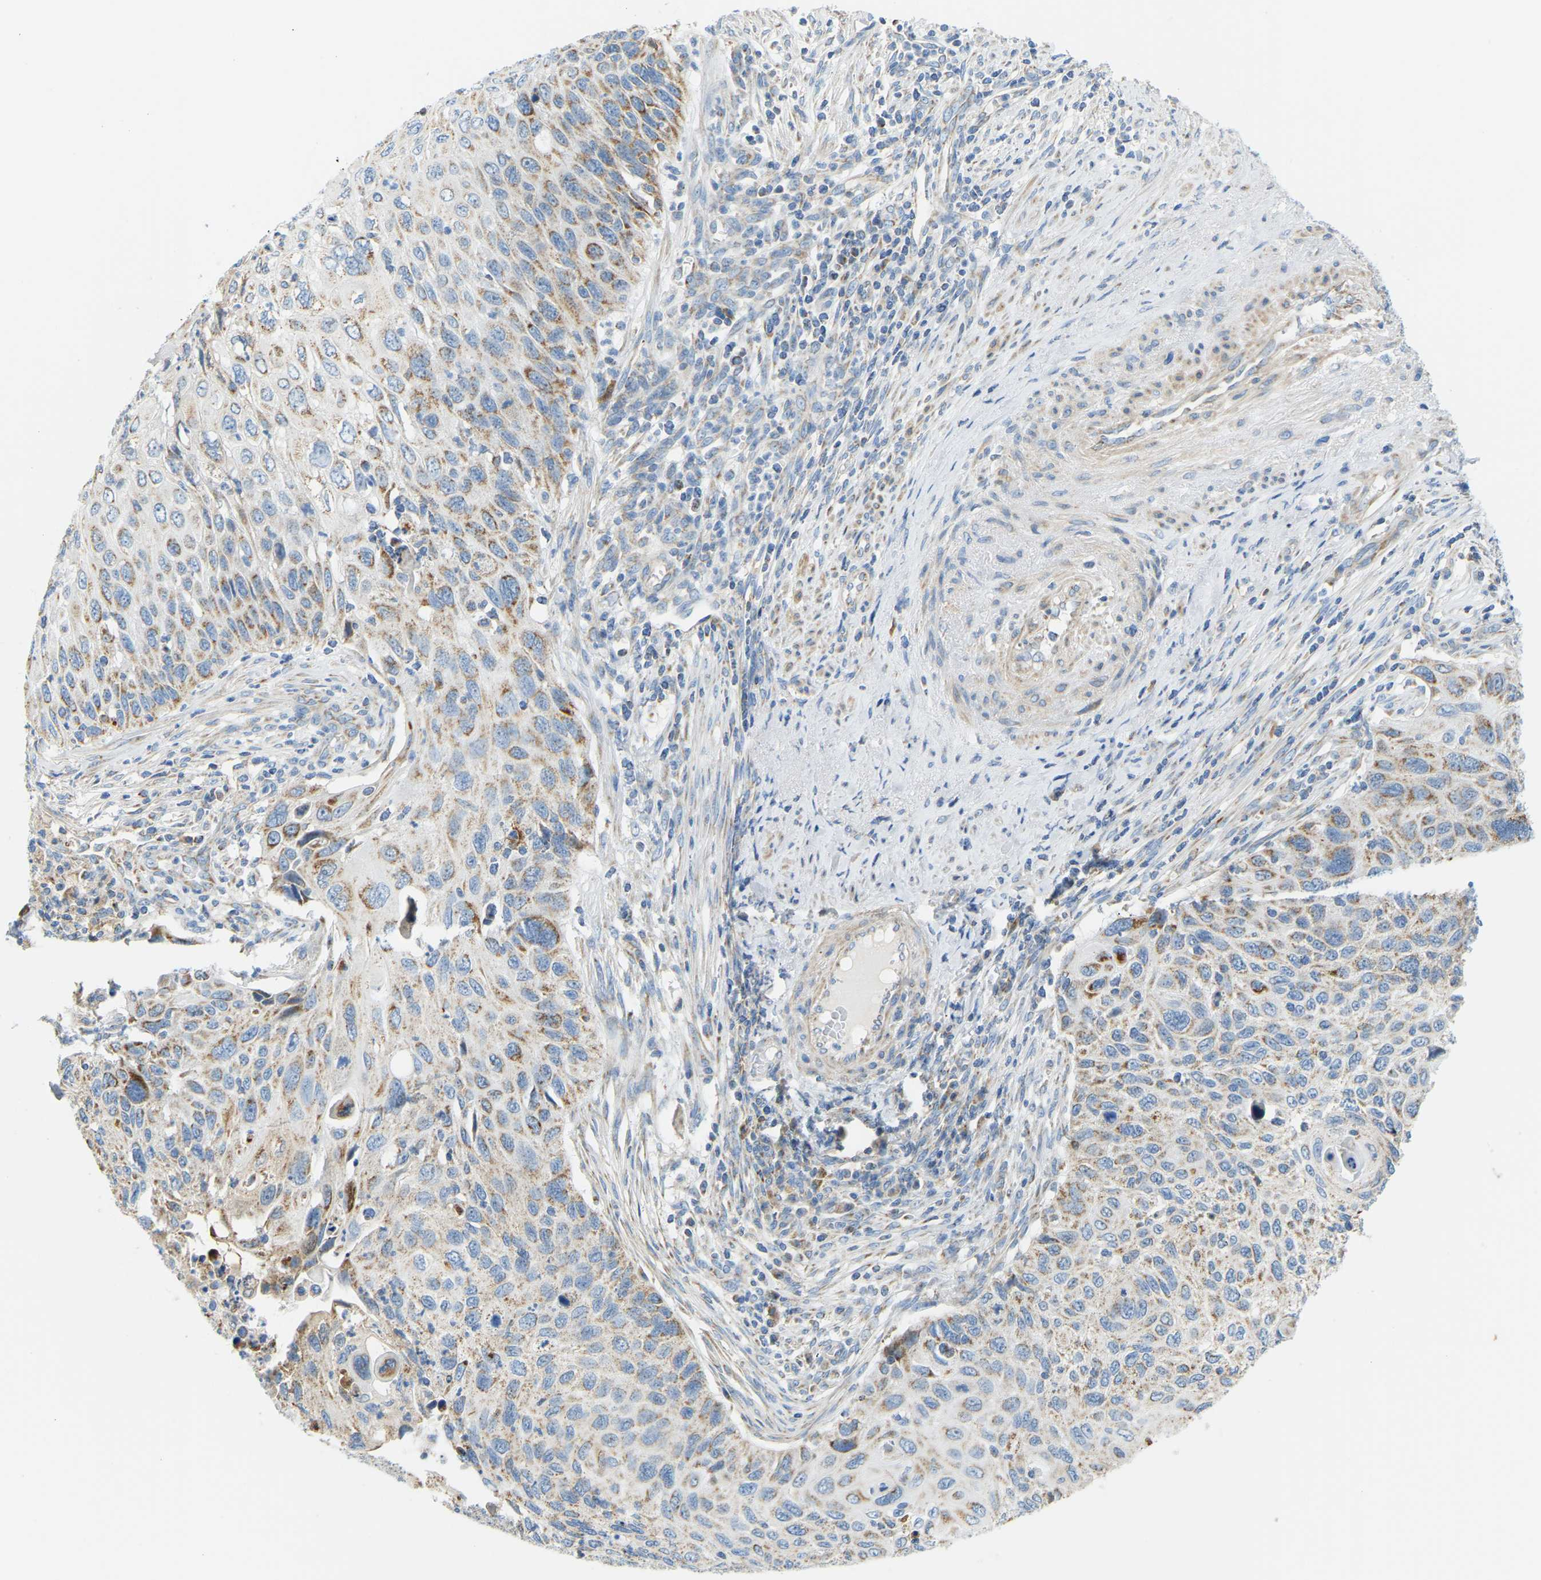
{"staining": {"intensity": "moderate", "quantity": "25%-75%", "location": "cytoplasmic/membranous"}, "tissue": "cervical cancer", "cell_type": "Tumor cells", "image_type": "cancer", "snomed": [{"axis": "morphology", "description": "Squamous cell carcinoma, NOS"}, {"axis": "topography", "description": "Cervix"}], "caption": "Moderate cytoplasmic/membranous protein expression is present in approximately 25%-75% of tumor cells in cervical squamous cell carcinoma. Ihc stains the protein of interest in brown and the nuclei are stained blue.", "gene": "GDA", "patient": {"sex": "female", "age": 70}}